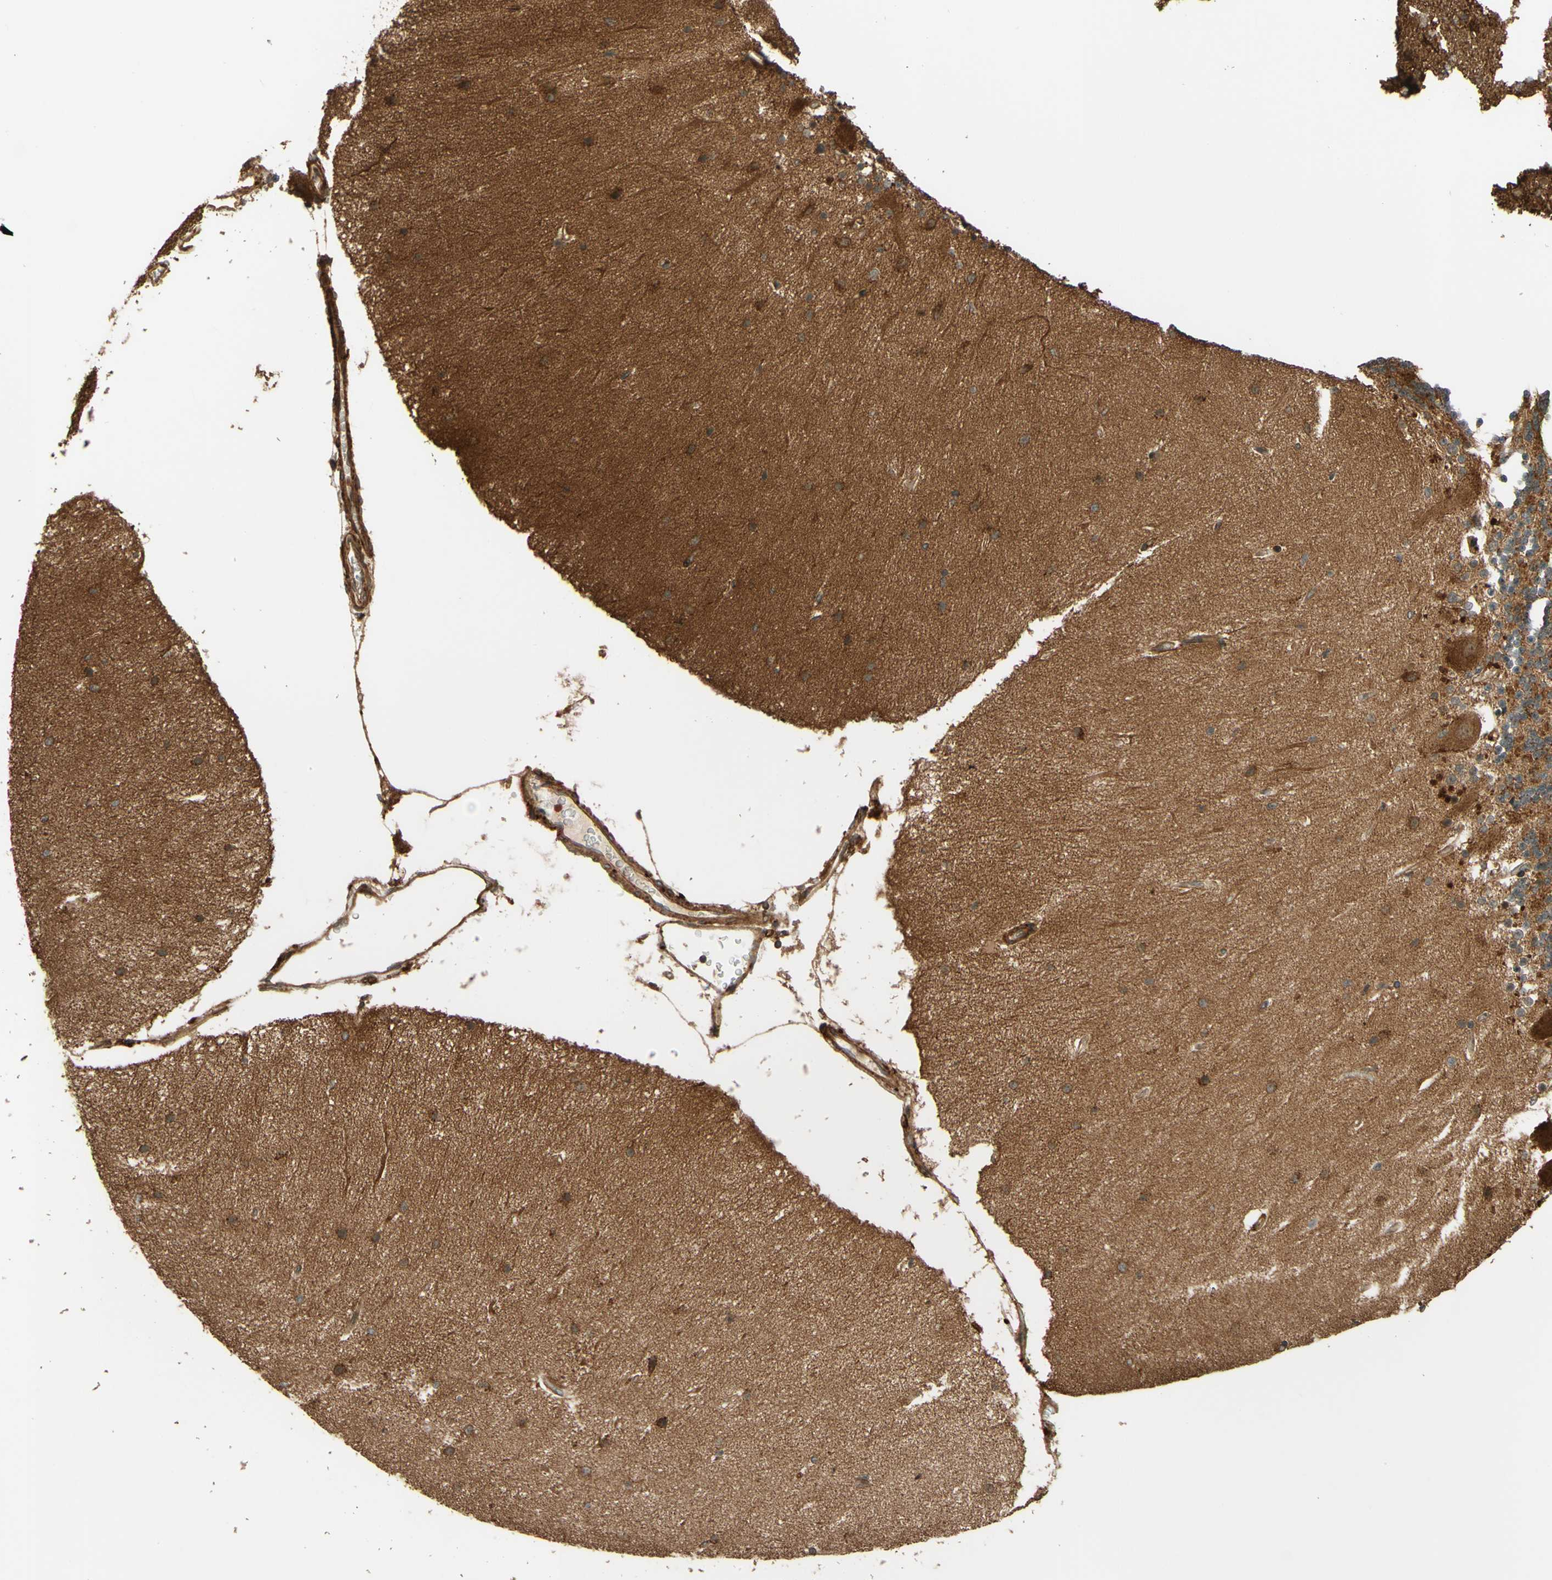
{"staining": {"intensity": "strong", "quantity": "<25%", "location": "cytoplasmic/membranous,nuclear"}, "tissue": "cerebellum", "cell_type": "Cells in granular layer", "image_type": "normal", "snomed": [{"axis": "morphology", "description": "Normal tissue, NOS"}, {"axis": "topography", "description": "Cerebellum"}], "caption": "Cerebellum stained with DAB immunohistochemistry (IHC) exhibits medium levels of strong cytoplasmic/membranous,nuclear positivity in approximately <25% of cells in granular layer.", "gene": "RNF19A", "patient": {"sex": "female", "age": 54}}